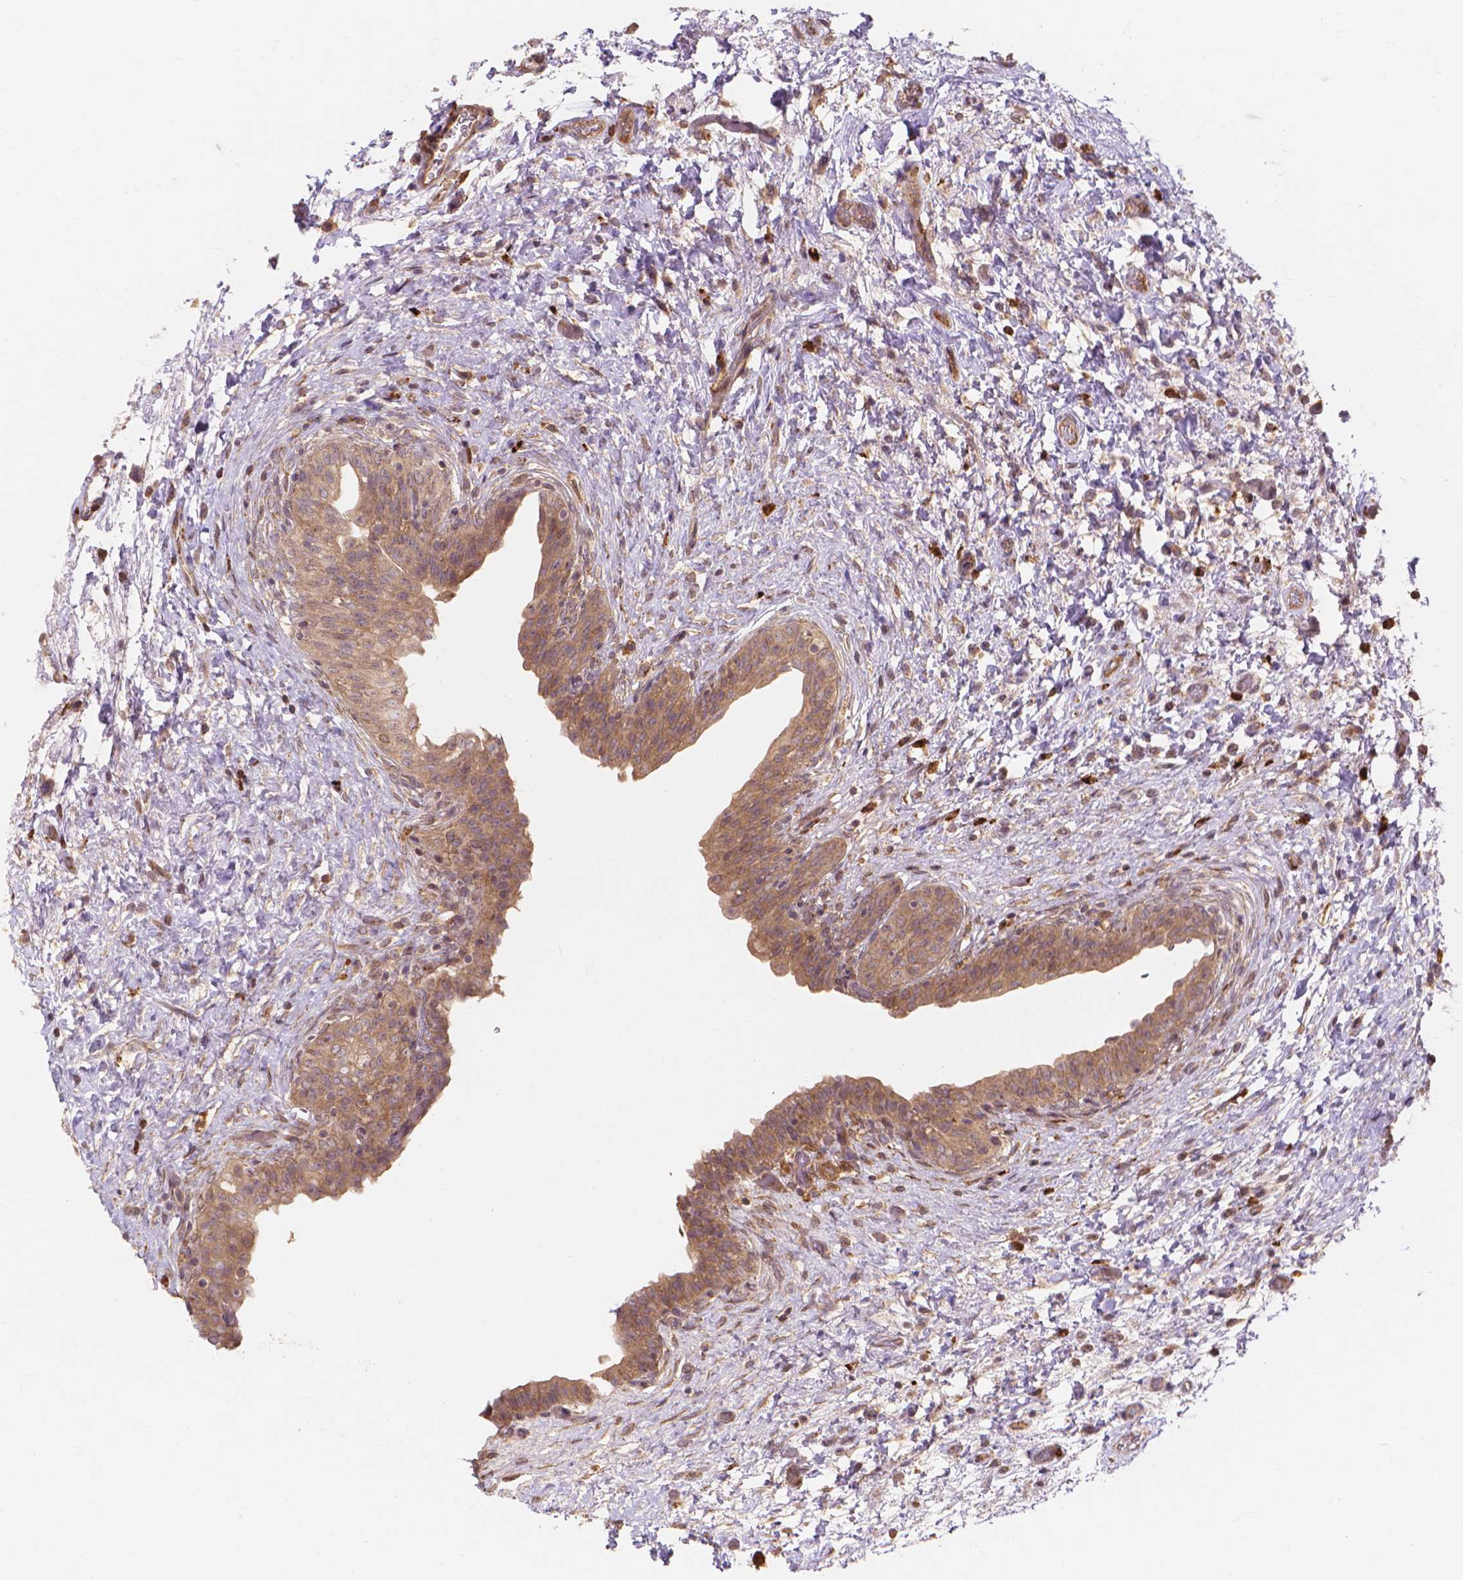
{"staining": {"intensity": "moderate", "quantity": ">75%", "location": "cytoplasmic/membranous"}, "tissue": "urinary bladder", "cell_type": "Urothelial cells", "image_type": "normal", "snomed": [{"axis": "morphology", "description": "Normal tissue, NOS"}, {"axis": "topography", "description": "Urinary bladder"}], "caption": "Moderate cytoplasmic/membranous positivity for a protein is seen in about >75% of urothelial cells of normal urinary bladder using IHC.", "gene": "TAB2", "patient": {"sex": "male", "age": 69}}